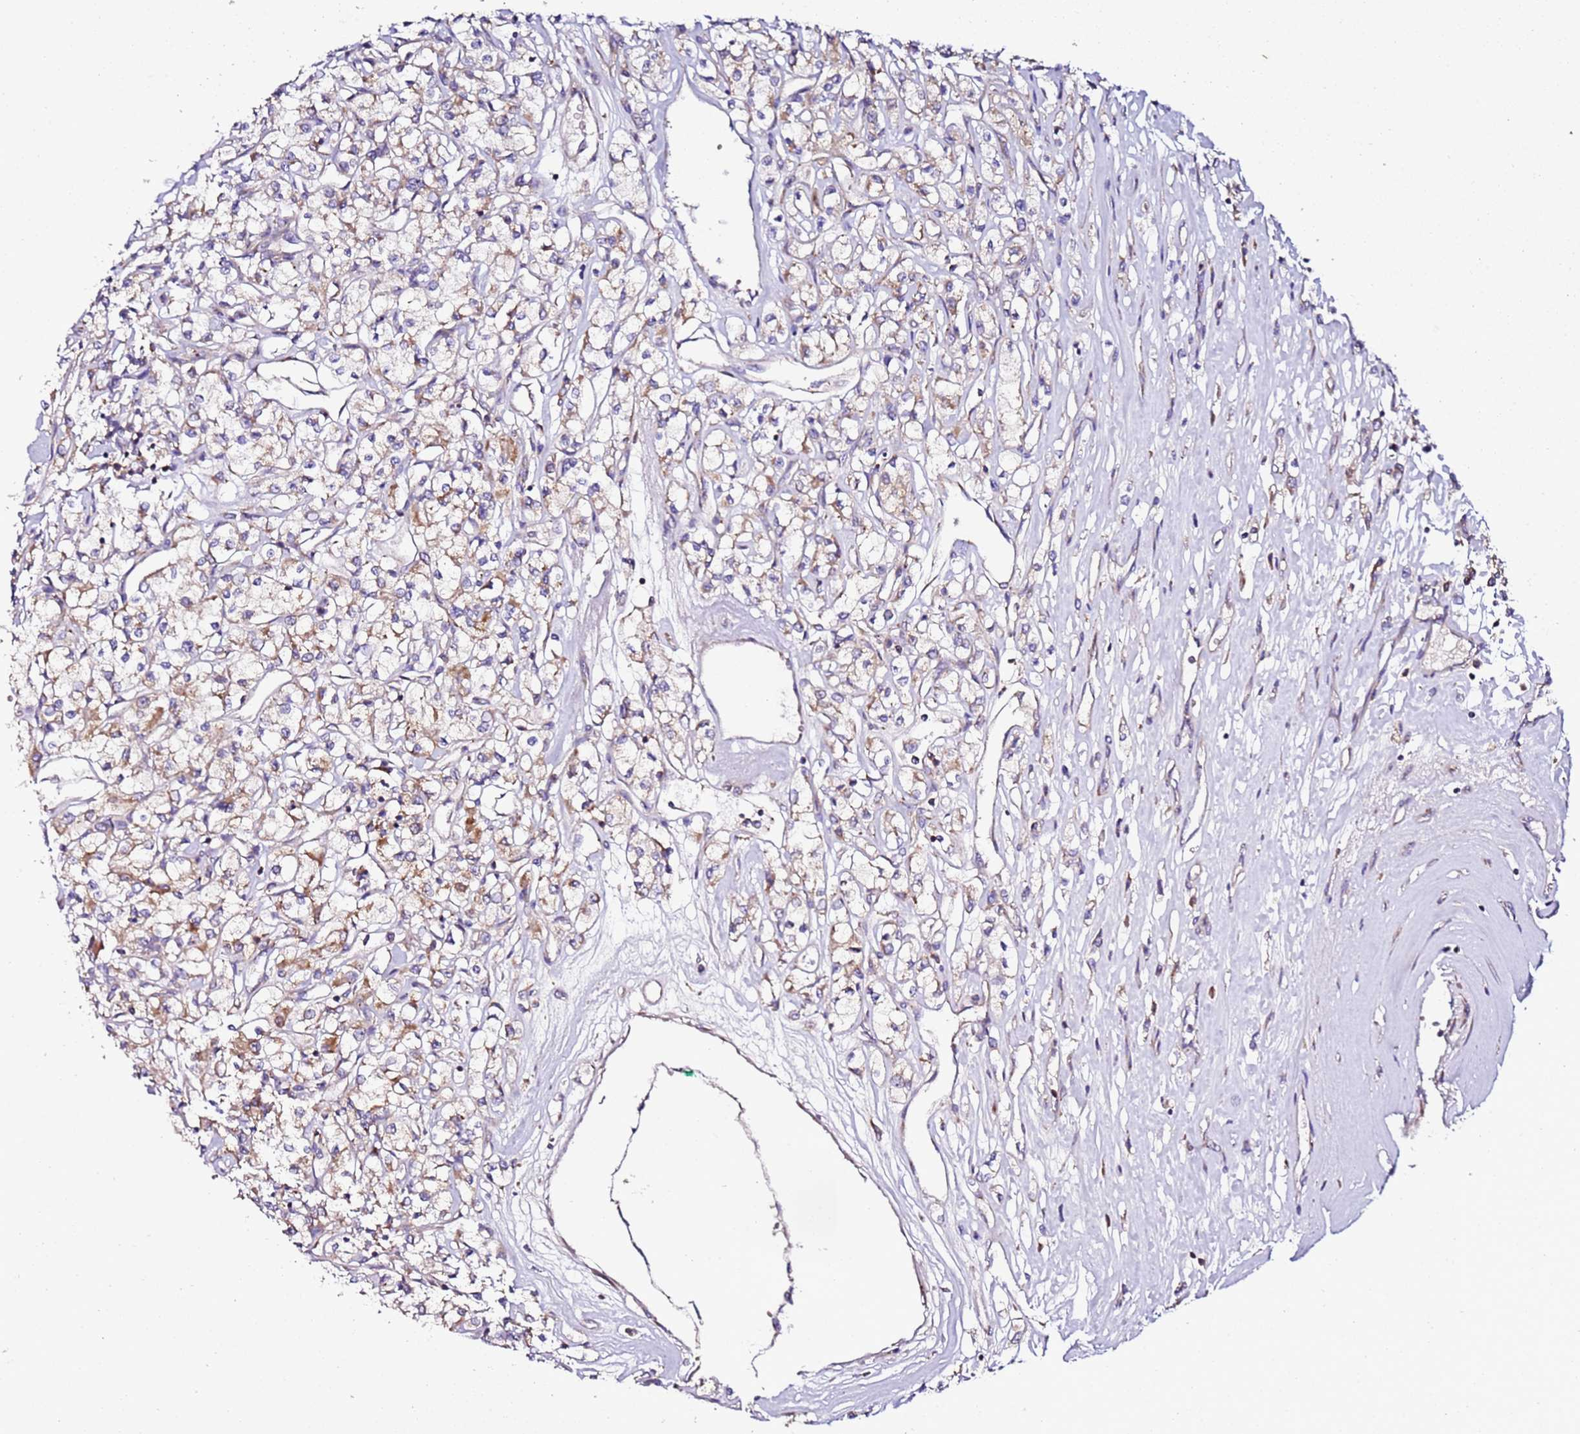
{"staining": {"intensity": "moderate", "quantity": "25%-75%", "location": "cytoplasmic/membranous"}, "tissue": "renal cancer", "cell_type": "Tumor cells", "image_type": "cancer", "snomed": [{"axis": "morphology", "description": "Adenocarcinoma, NOS"}, {"axis": "topography", "description": "Kidney"}], "caption": "Tumor cells demonstrate medium levels of moderate cytoplasmic/membranous expression in approximately 25%-75% of cells in human adenocarcinoma (renal).", "gene": "C19orf12", "patient": {"sex": "female", "age": 59}}